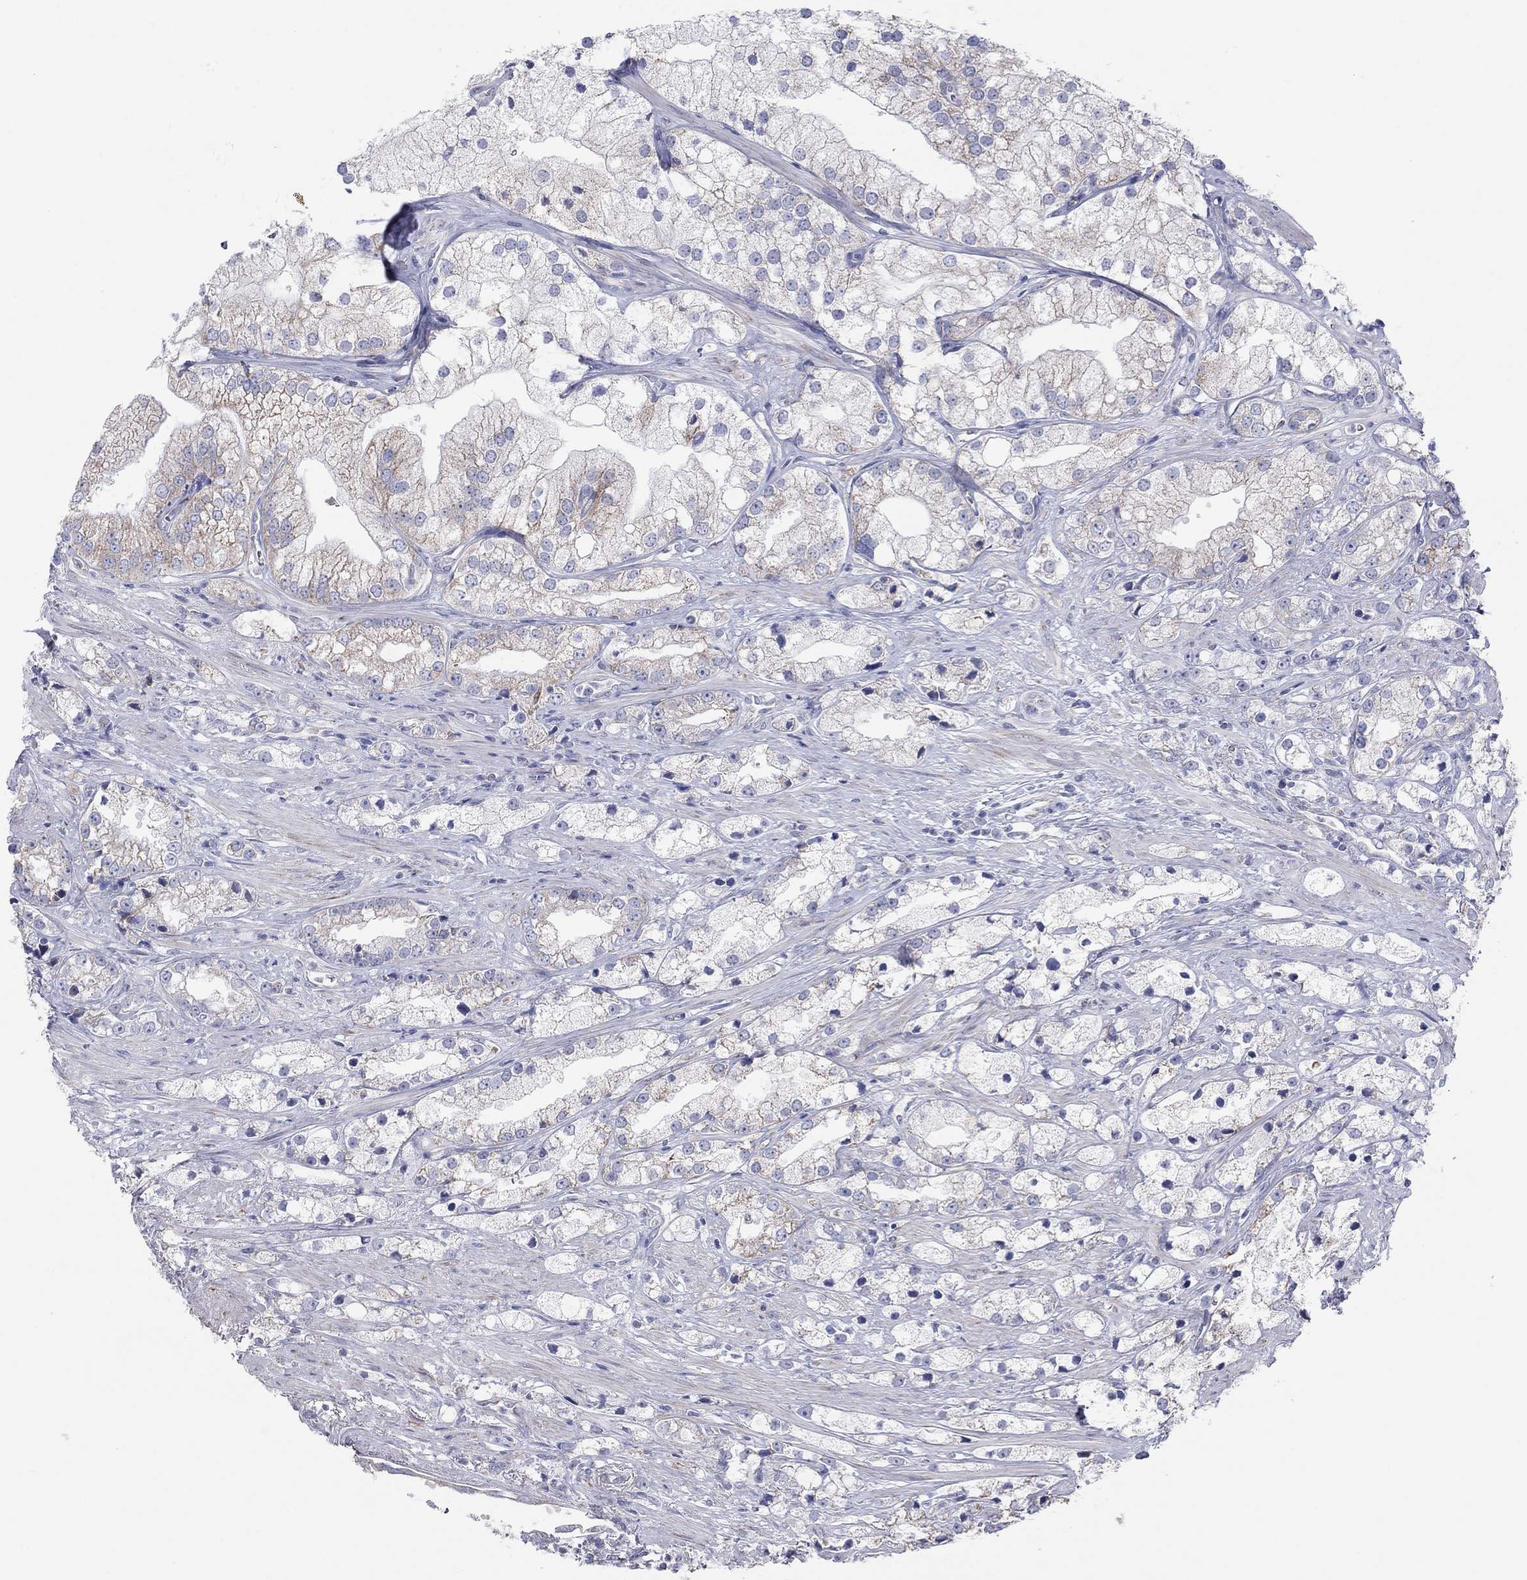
{"staining": {"intensity": "moderate", "quantity": "<25%", "location": "cytoplasmic/membranous"}, "tissue": "prostate cancer", "cell_type": "Tumor cells", "image_type": "cancer", "snomed": [{"axis": "morphology", "description": "Adenocarcinoma, NOS"}, {"axis": "topography", "description": "Prostate and seminal vesicle, NOS"}, {"axis": "topography", "description": "Prostate"}], "caption": "A low amount of moderate cytoplasmic/membranous positivity is identified in approximately <25% of tumor cells in adenocarcinoma (prostate) tissue. (Stains: DAB (3,3'-diaminobenzidine) in brown, nuclei in blue, Microscopy: brightfield microscopy at high magnification).", "gene": "MGST3", "patient": {"sex": "male", "age": 79}}